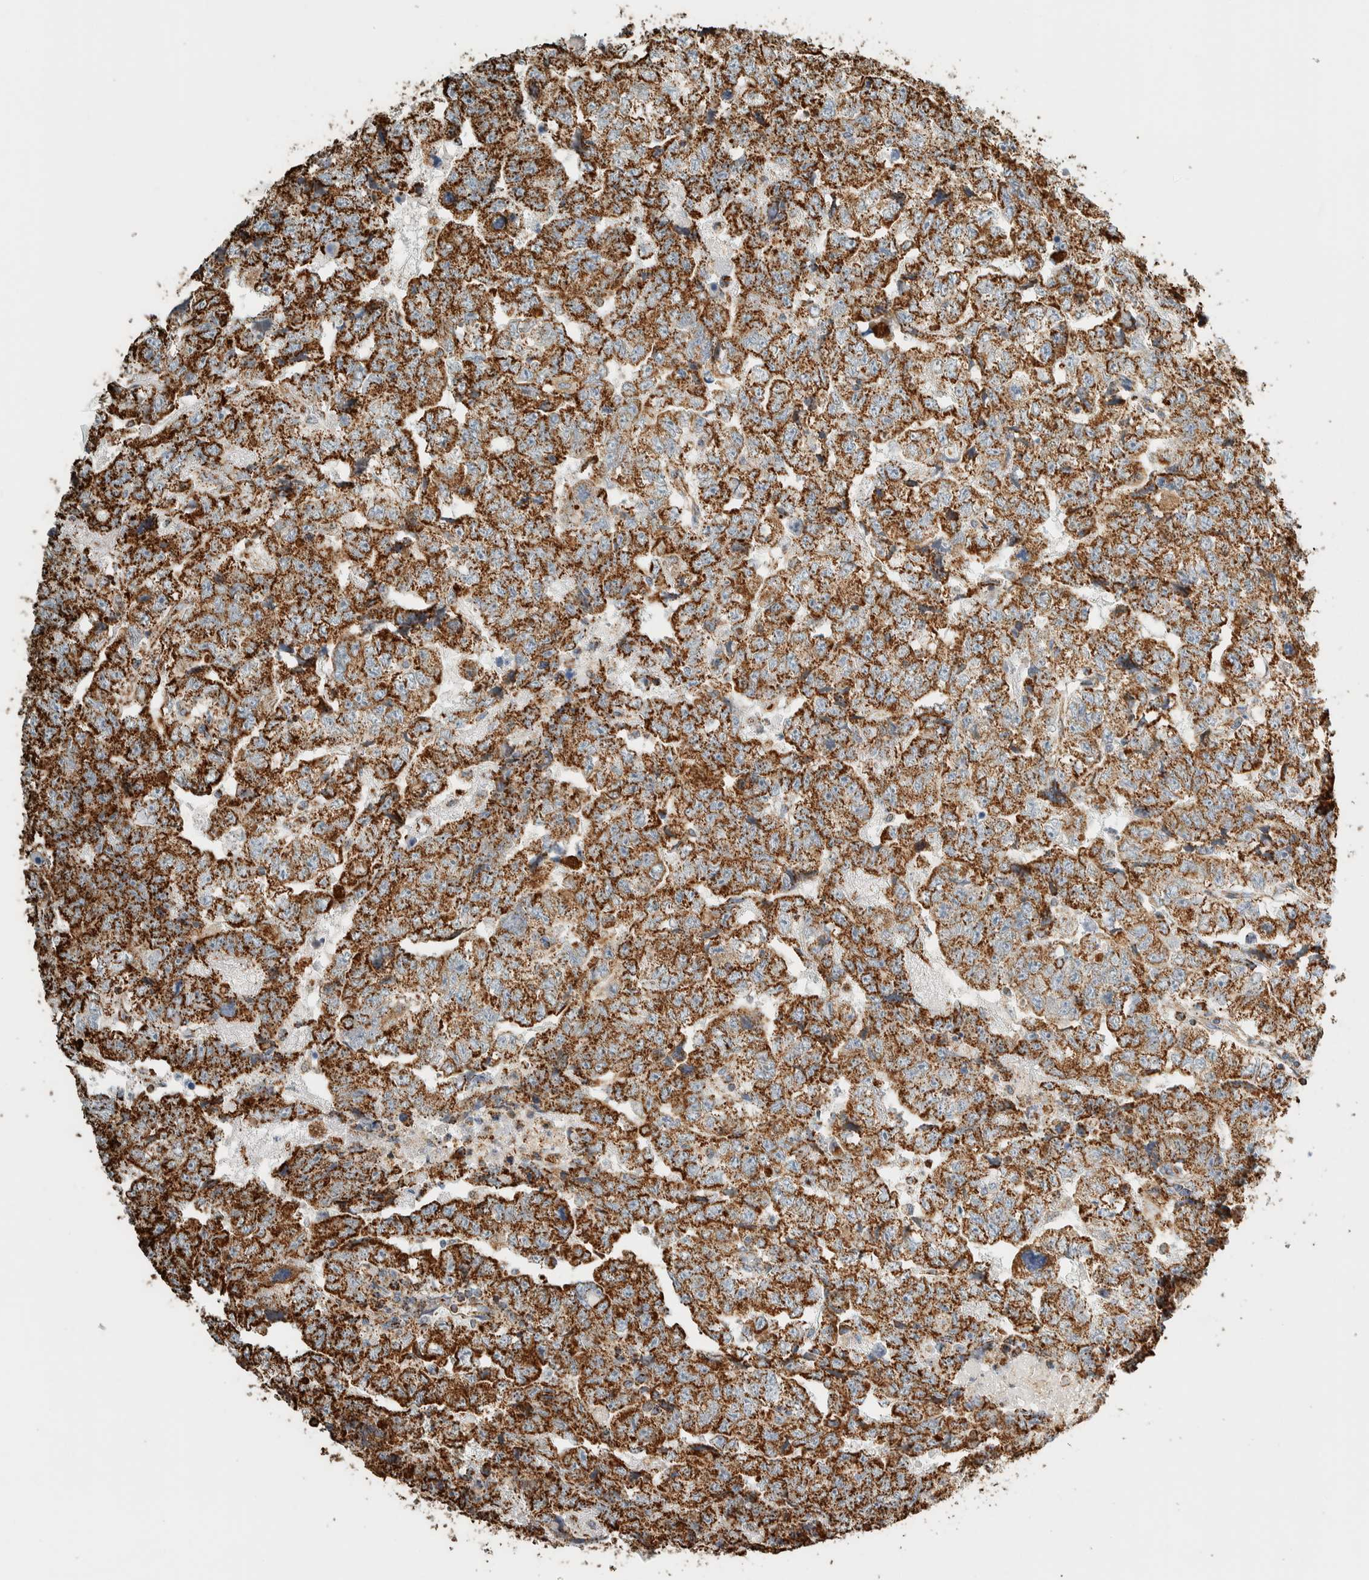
{"staining": {"intensity": "strong", "quantity": ">75%", "location": "cytoplasmic/membranous"}, "tissue": "testis cancer", "cell_type": "Tumor cells", "image_type": "cancer", "snomed": [{"axis": "morphology", "description": "Carcinoma, Embryonal, NOS"}, {"axis": "topography", "description": "Testis"}], "caption": "Immunohistochemical staining of testis cancer (embryonal carcinoma) demonstrates high levels of strong cytoplasmic/membranous protein expression in approximately >75% of tumor cells.", "gene": "ZNF454", "patient": {"sex": "male", "age": 36}}